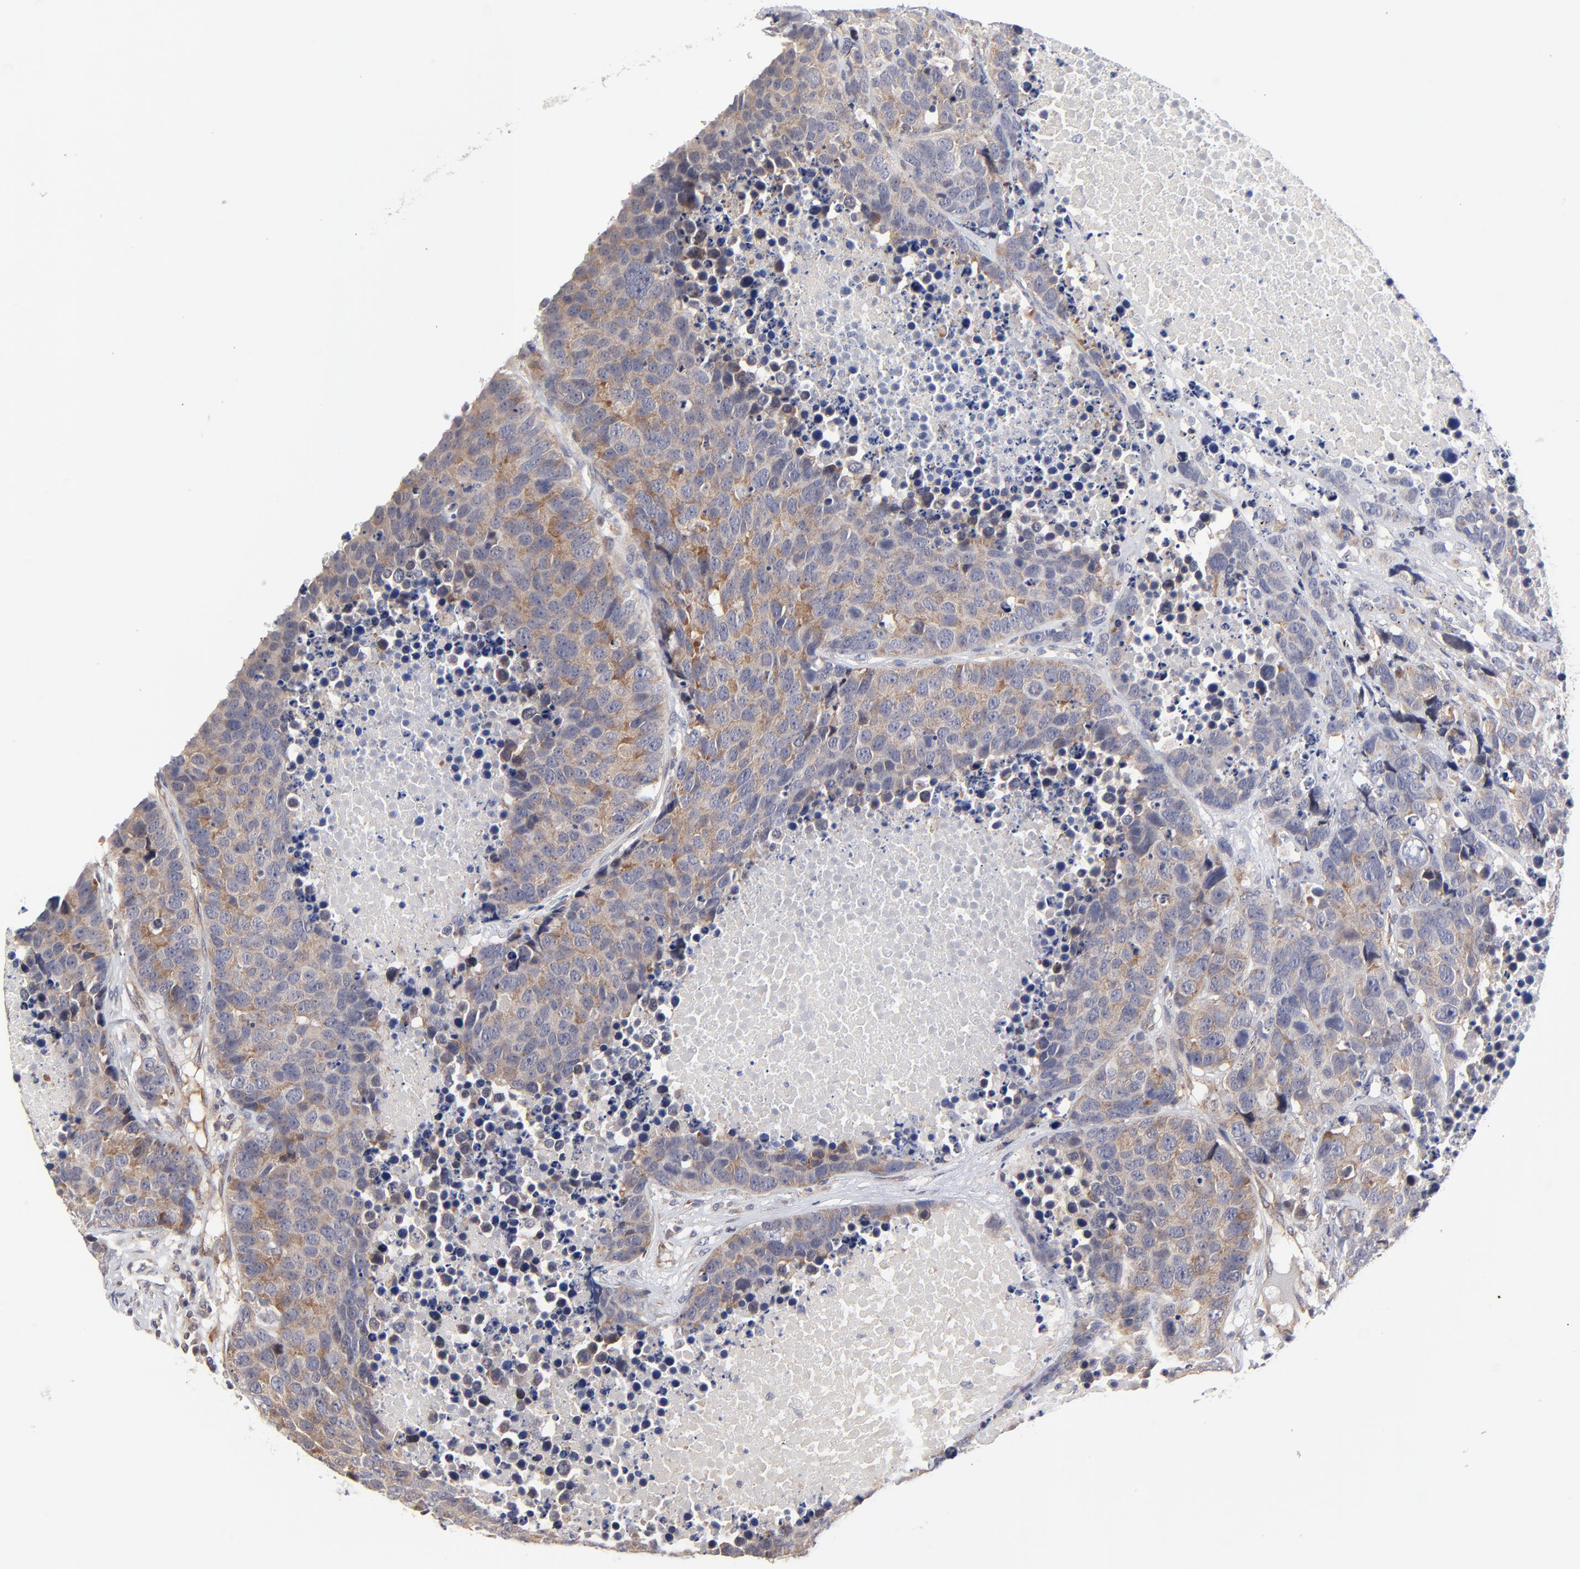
{"staining": {"intensity": "moderate", "quantity": ">75%", "location": "cytoplasmic/membranous"}, "tissue": "carcinoid", "cell_type": "Tumor cells", "image_type": "cancer", "snomed": [{"axis": "morphology", "description": "Carcinoid, malignant, NOS"}, {"axis": "topography", "description": "Lung"}], "caption": "There is medium levels of moderate cytoplasmic/membranous staining in tumor cells of carcinoid (malignant), as demonstrated by immunohistochemical staining (brown color).", "gene": "ZNF157", "patient": {"sex": "male", "age": 60}}